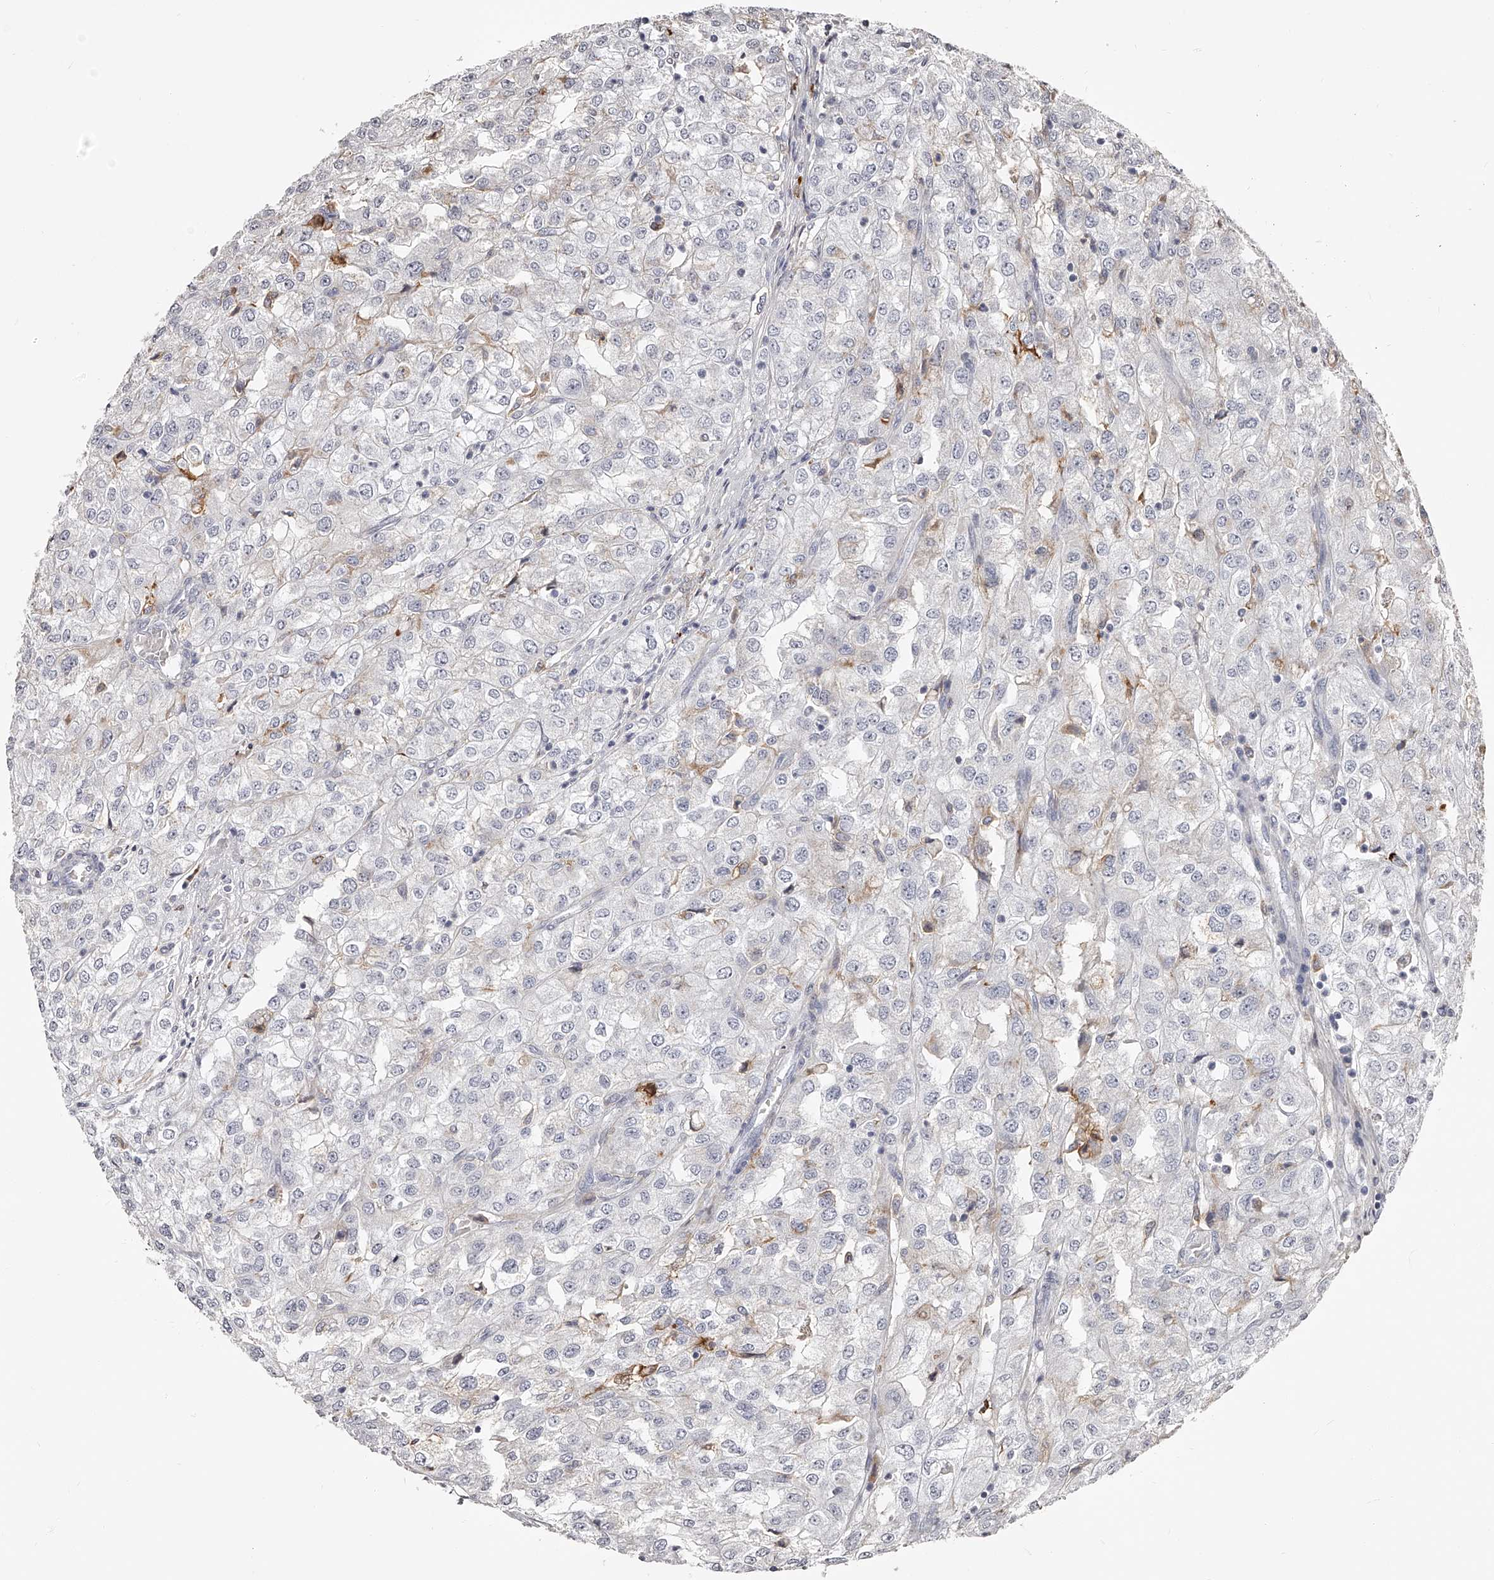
{"staining": {"intensity": "negative", "quantity": "none", "location": "none"}, "tissue": "renal cancer", "cell_type": "Tumor cells", "image_type": "cancer", "snomed": [{"axis": "morphology", "description": "Adenocarcinoma, NOS"}, {"axis": "topography", "description": "Kidney"}], "caption": "Histopathology image shows no significant protein positivity in tumor cells of renal cancer.", "gene": "PACSIN1", "patient": {"sex": "female", "age": 54}}